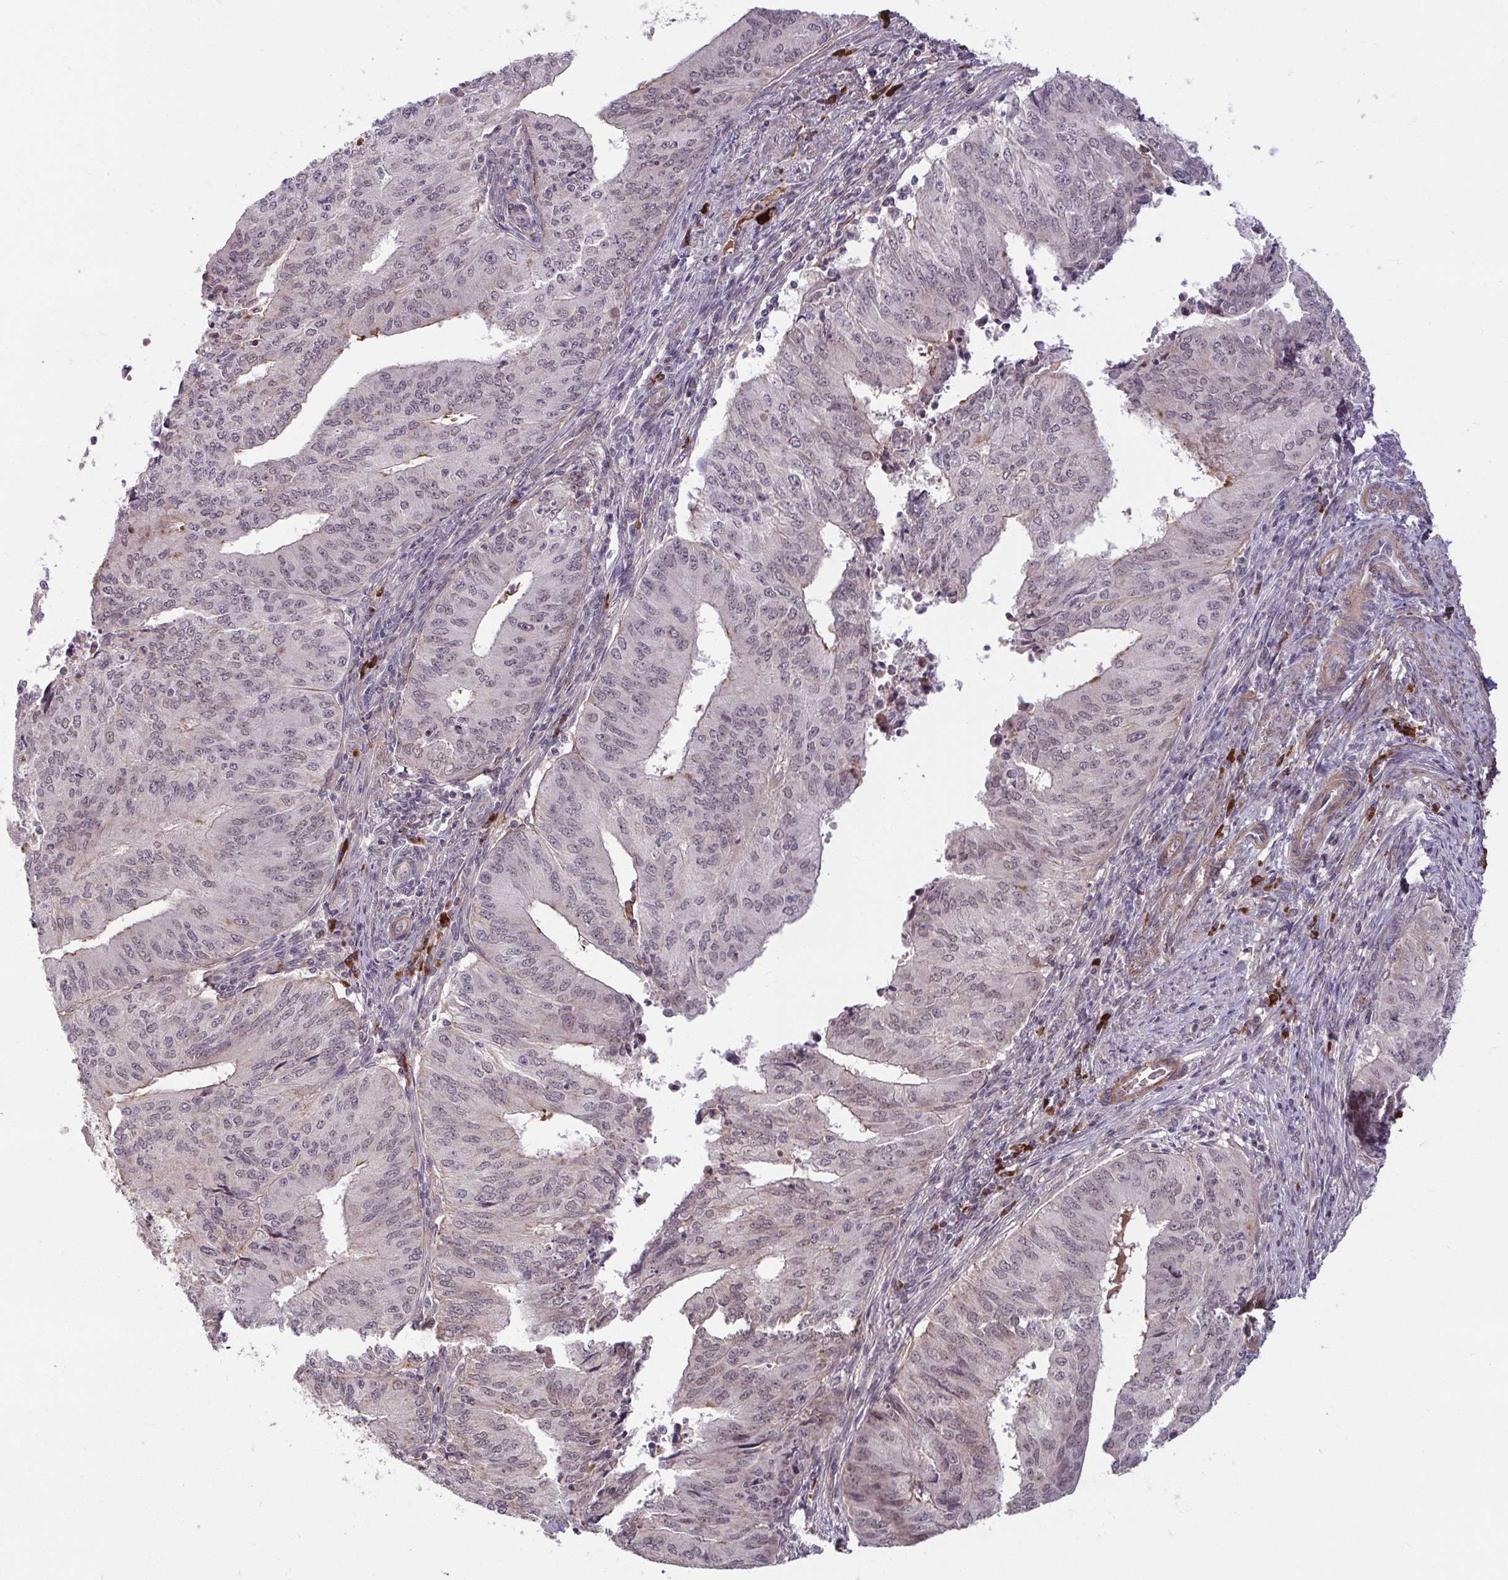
{"staining": {"intensity": "weak", "quantity": "25%-75%", "location": "nuclear"}, "tissue": "endometrial cancer", "cell_type": "Tumor cells", "image_type": "cancer", "snomed": [{"axis": "morphology", "description": "Adenocarcinoma, NOS"}, {"axis": "topography", "description": "Endometrium"}], "caption": "Weak nuclear protein positivity is appreciated in about 25%-75% of tumor cells in adenocarcinoma (endometrial). (IHC, brightfield microscopy, high magnification).", "gene": "ZSCAN9", "patient": {"sex": "female", "age": 50}}